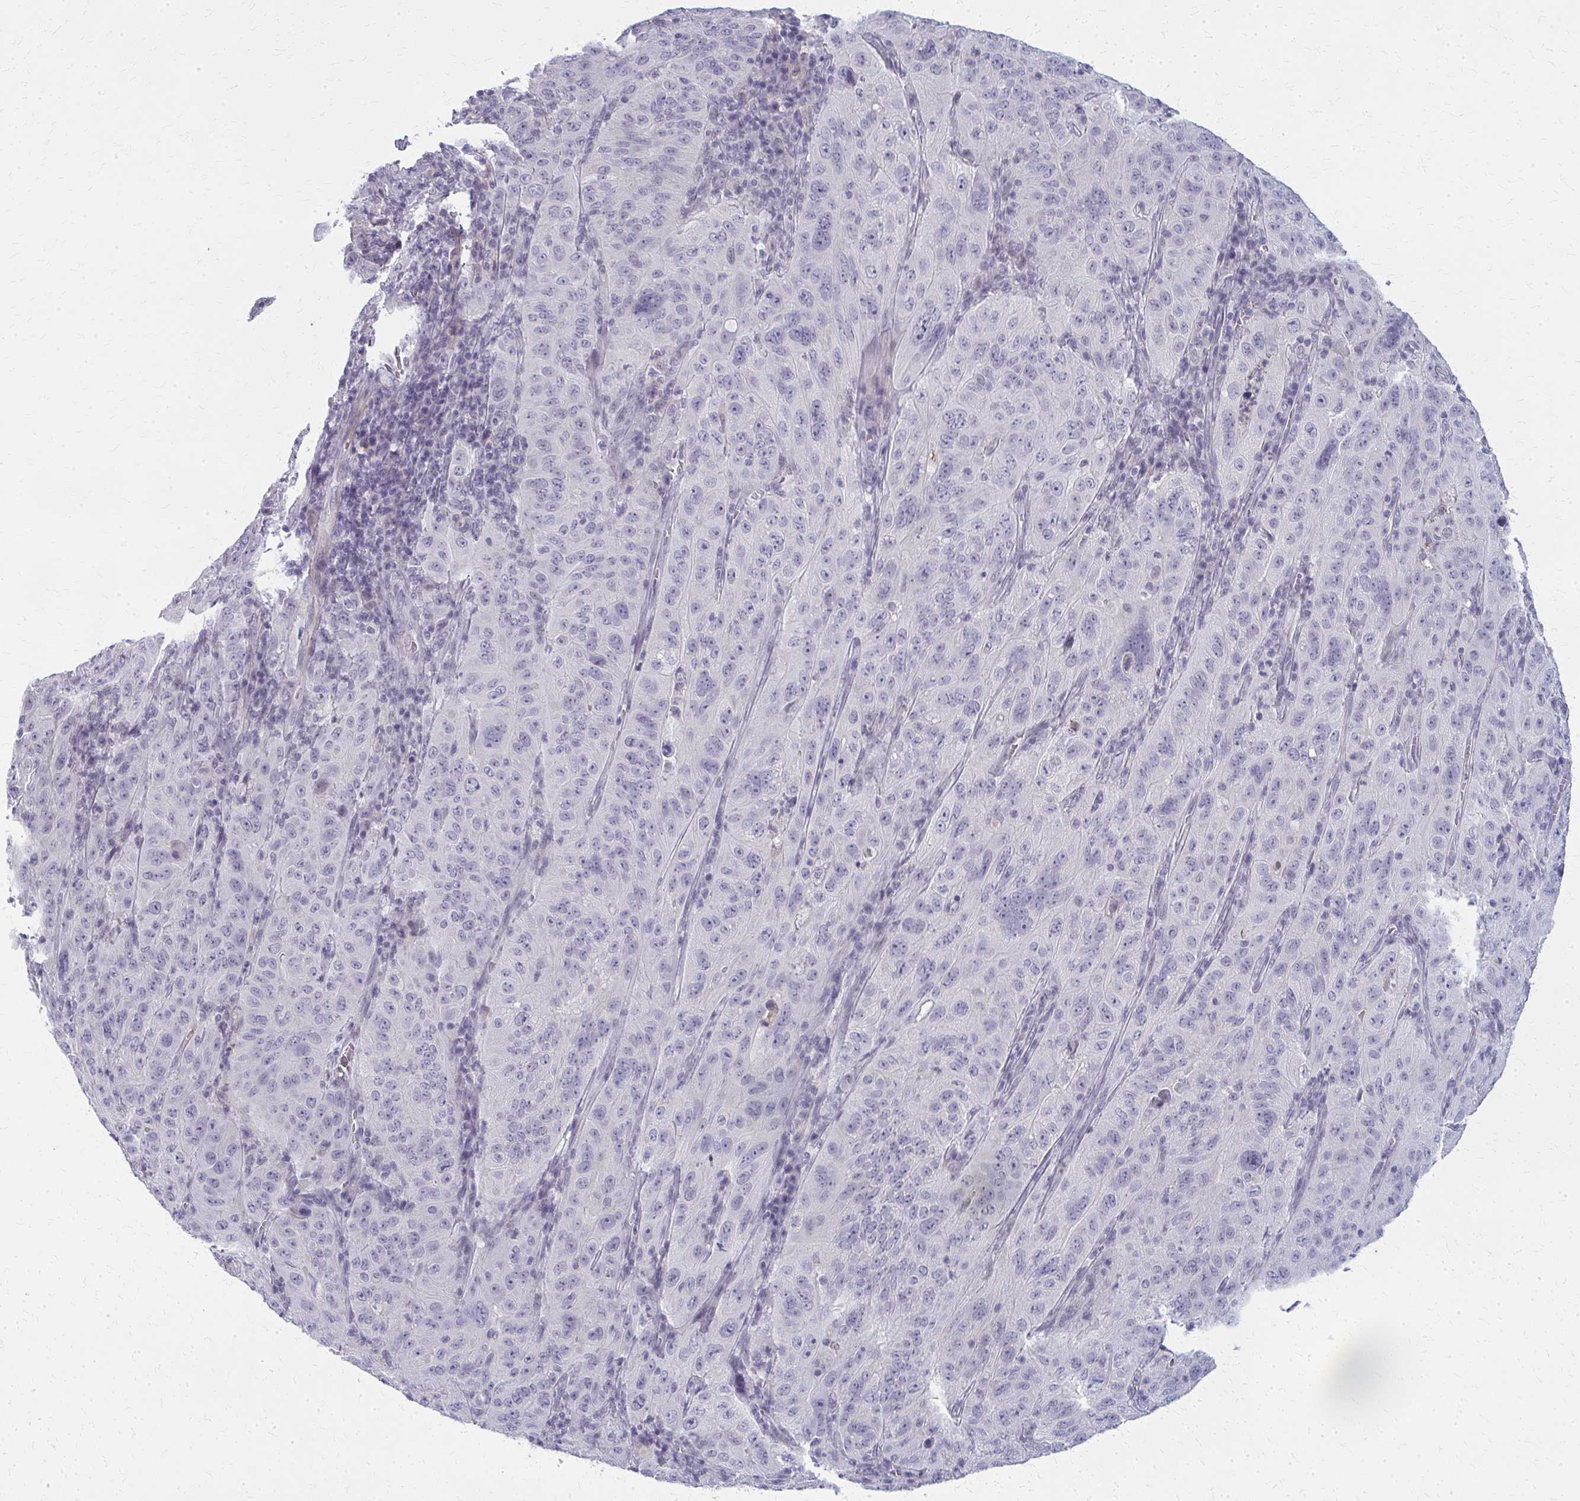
{"staining": {"intensity": "negative", "quantity": "none", "location": "none"}, "tissue": "pancreatic cancer", "cell_type": "Tumor cells", "image_type": "cancer", "snomed": [{"axis": "morphology", "description": "Adenocarcinoma, NOS"}, {"axis": "topography", "description": "Pancreas"}], "caption": "High power microscopy image of an immunohistochemistry (IHC) micrograph of pancreatic cancer, revealing no significant staining in tumor cells. (DAB immunohistochemistry (IHC) with hematoxylin counter stain).", "gene": "CASQ2", "patient": {"sex": "male", "age": 63}}